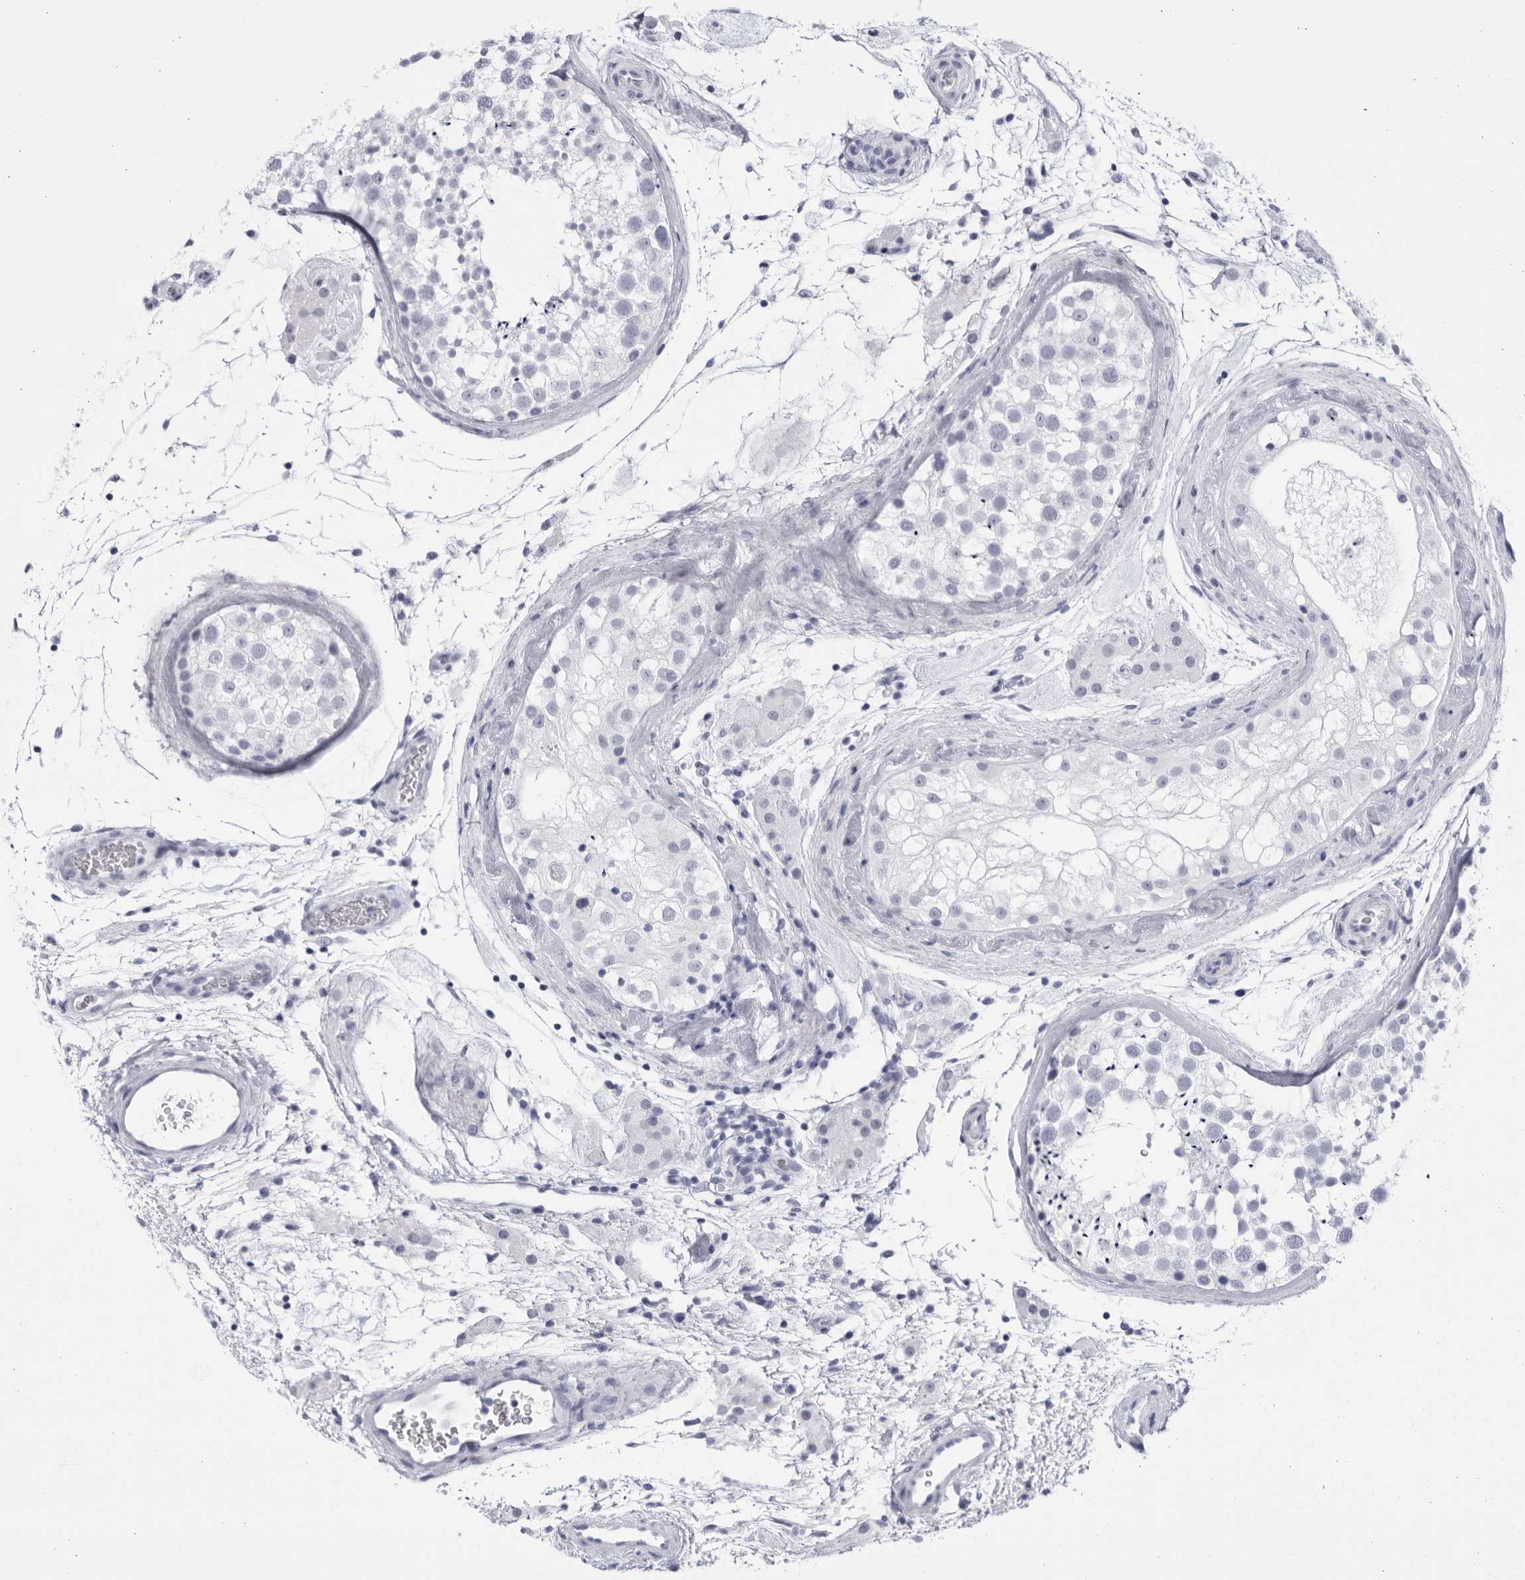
{"staining": {"intensity": "negative", "quantity": "none", "location": "none"}, "tissue": "testis", "cell_type": "Cells in seminiferous ducts", "image_type": "normal", "snomed": [{"axis": "morphology", "description": "Normal tissue, NOS"}, {"axis": "topography", "description": "Testis"}], "caption": "Immunohistochemistry (IHC) image of unremarkable human testis stained for a protein (brown), which shows no expression in cells in seminiferous ducts.", "gene": "CCDC181", "patient": {"sex": "male", "age": 46}}